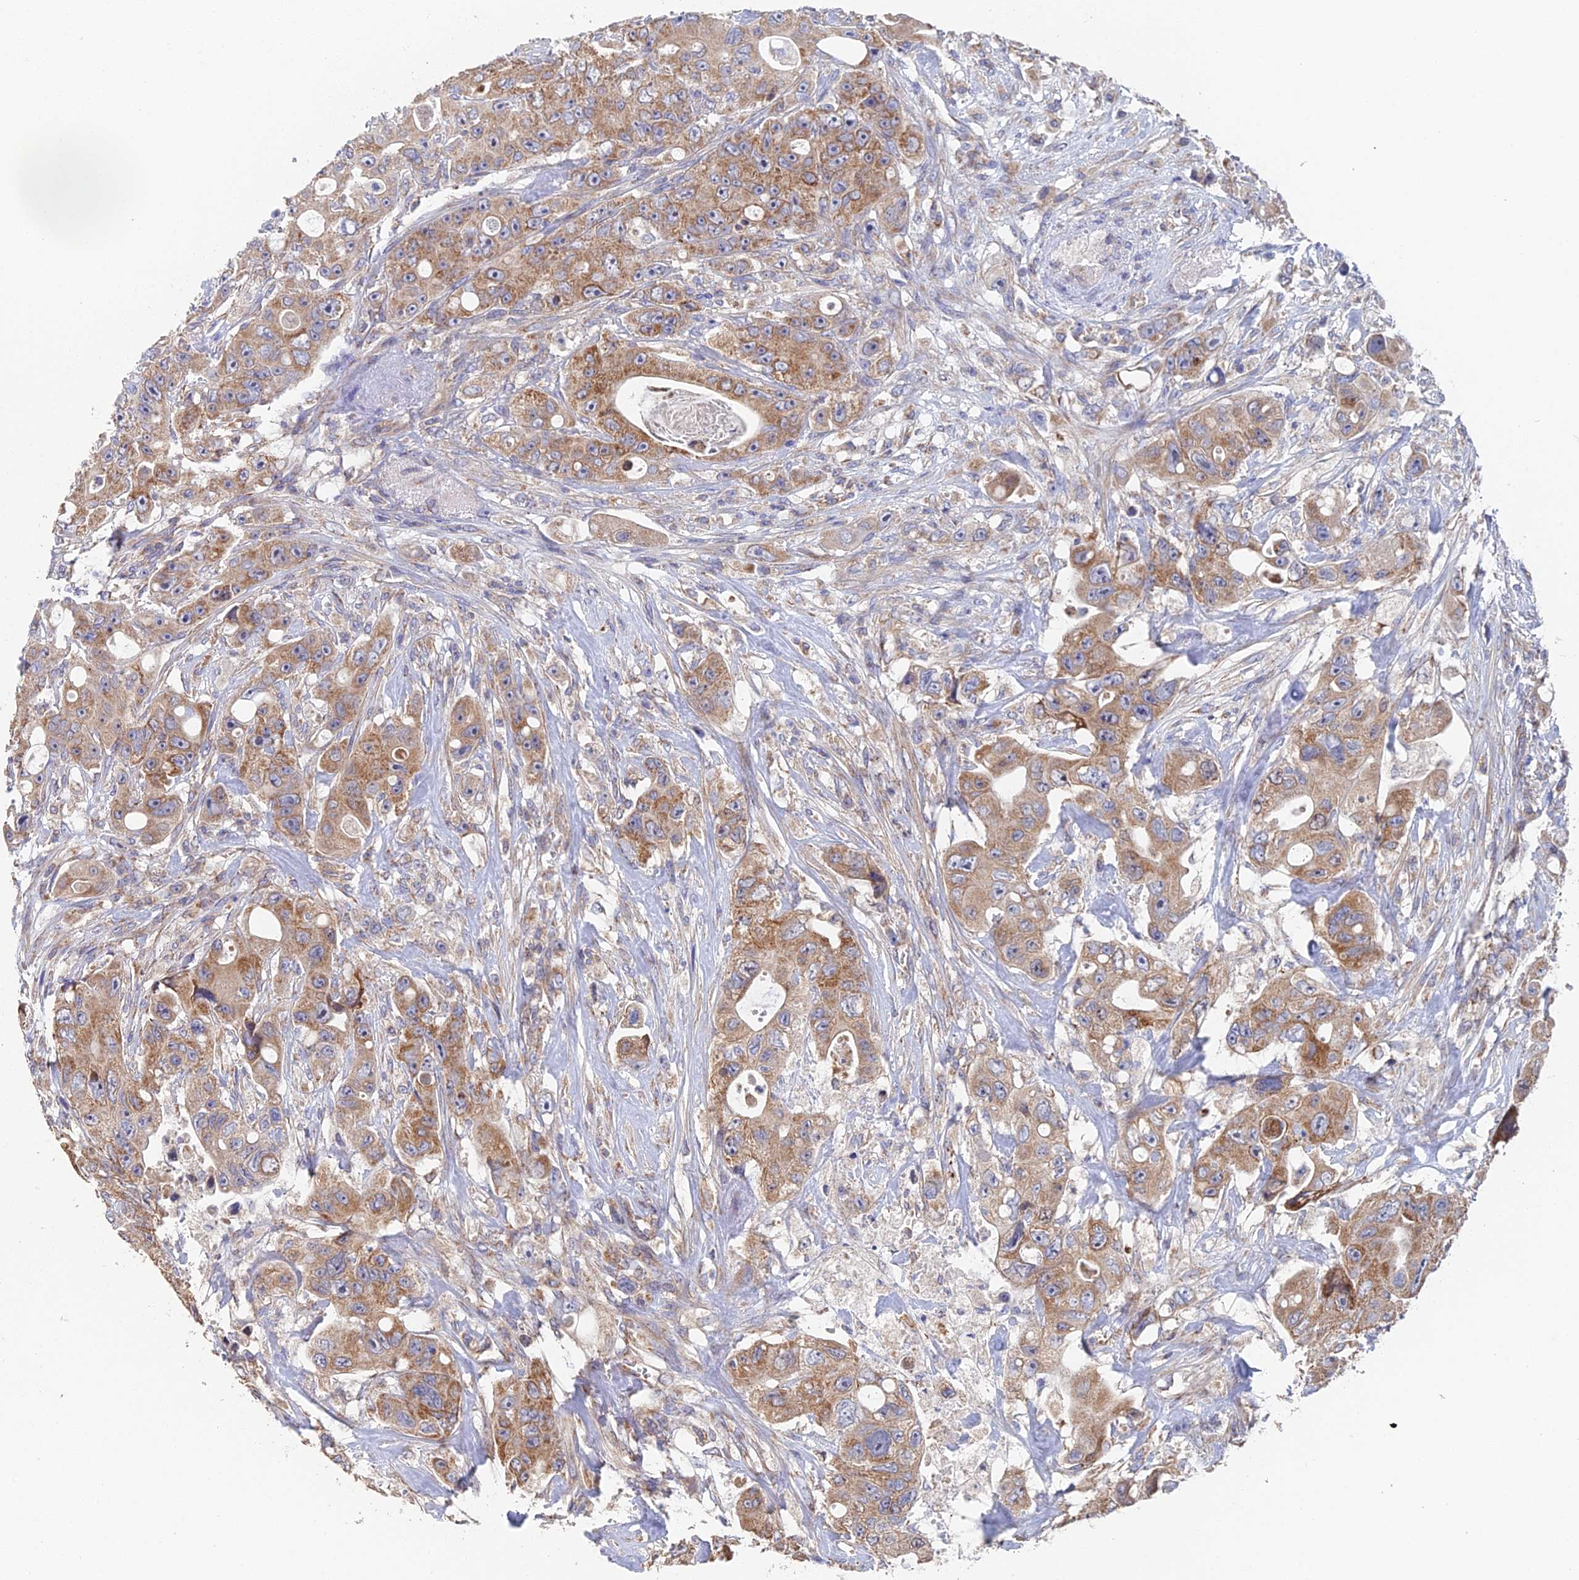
{"staining": {"intensity": "moderate", "quantity": ">75%", "location": "cytoplasmic/membranous"}, "tissue": "colorectal cancer", "cell_type": "Tumor cells", "image_type": "cancer", "snomed": [{"axis": "morphology", "description": "Adenocarcinoma, NOS"}, {"axis": "topography", "description": "Colon"}], "caption": "Protein staining of colorectal adenocarcinoma tissue reveals moderate cytoplasmic/membranous expression in about >75% of tumor cells.", "gene": "ECSIT", "patient": {"sex": "female", "age": 46}}